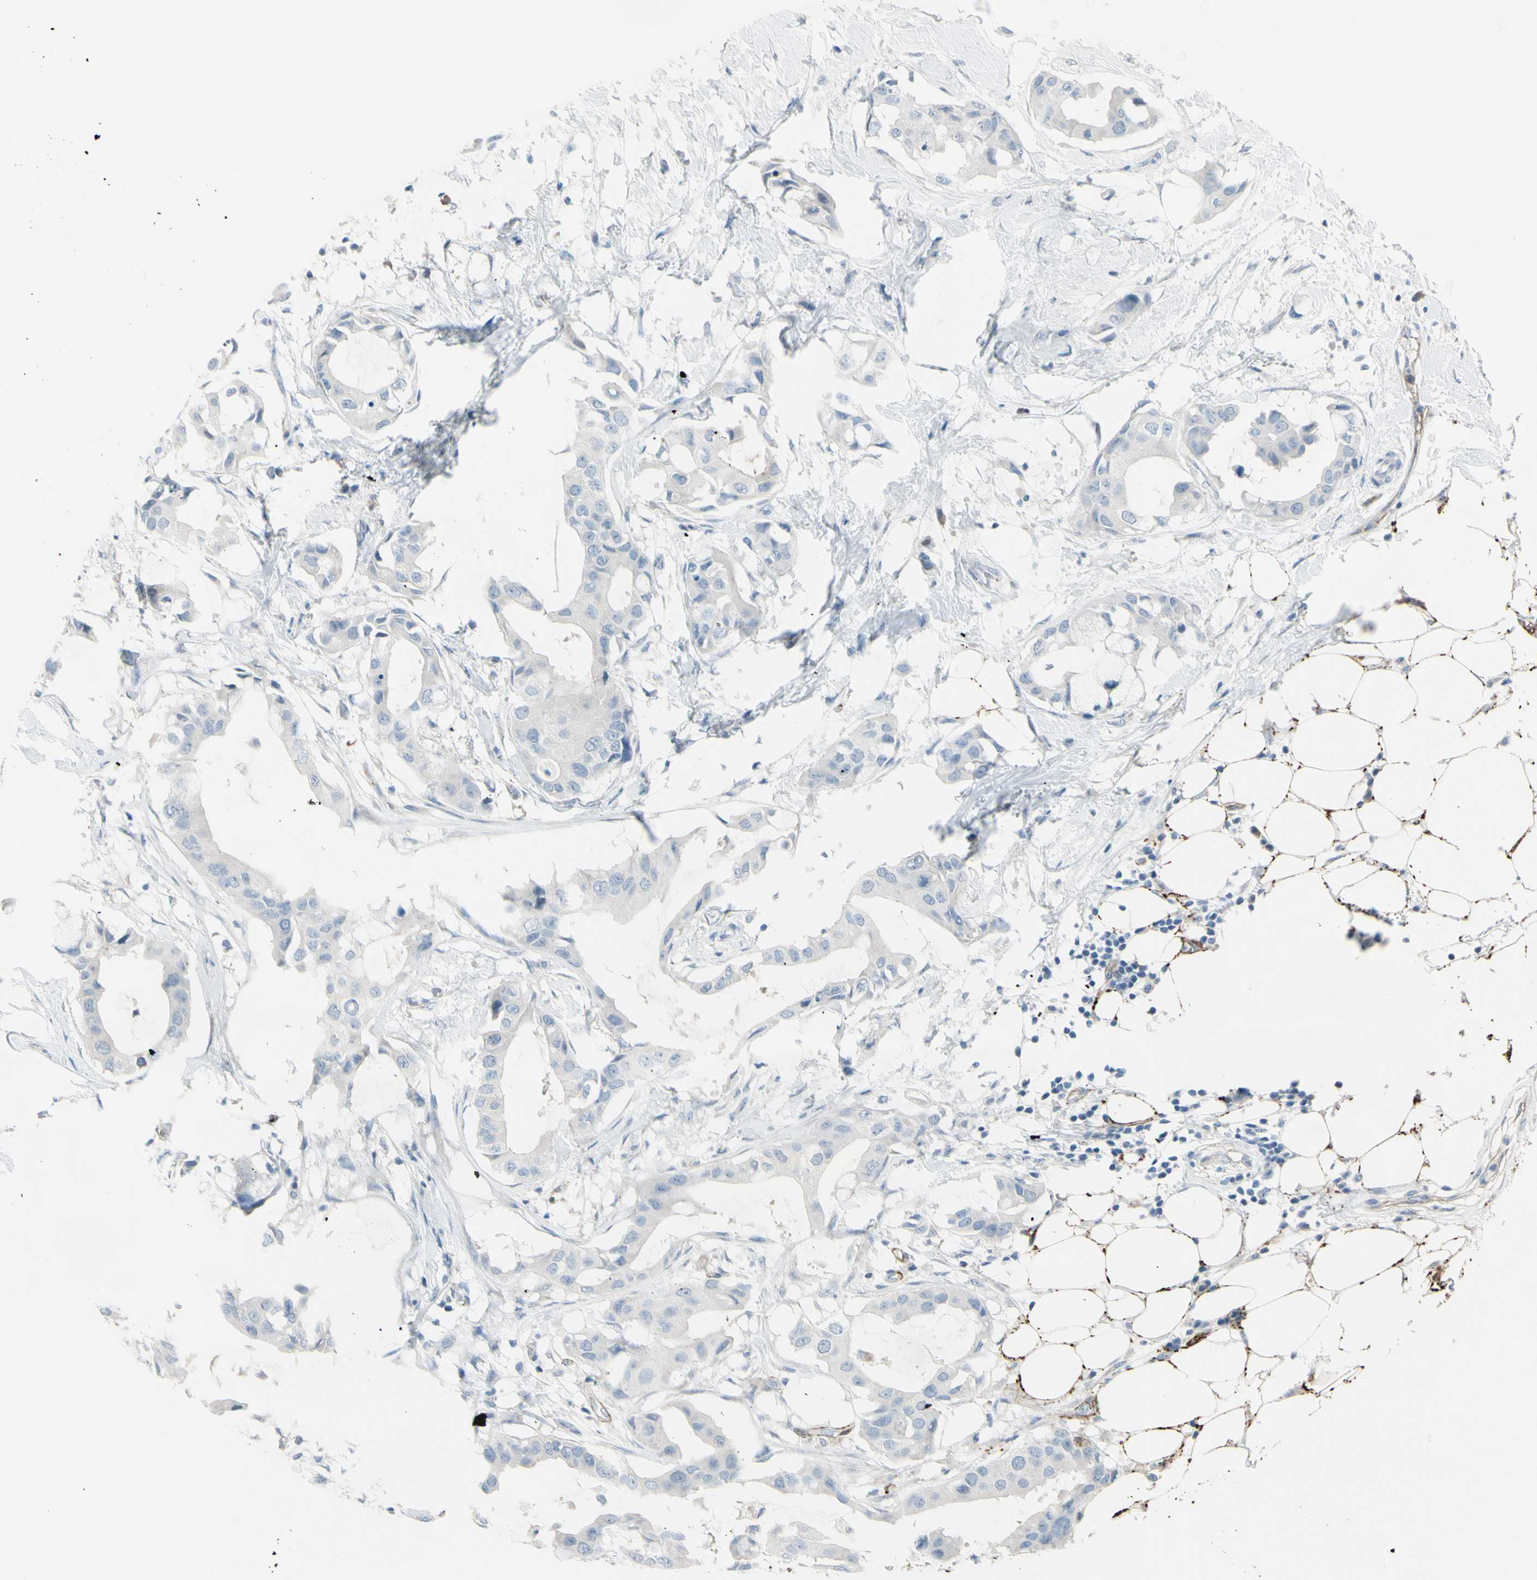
{"staining": {"intensity": "negative", "quantity": "none", "location": "none"}, "tissue": "breast cancer", "cell_type": "Tumor cells", "image_type": "cancer", "snomed": [{"axis": "morphology", "description": "Duct carcinoma"}, {"axis": "topography", "description": "Breast"}], "caption": "Immunohistochemistry (IHC) of breast cancer shows no staining in tumor cells.", "gene": "GPR34", "patient": {"sex": "female", "age": 40}}